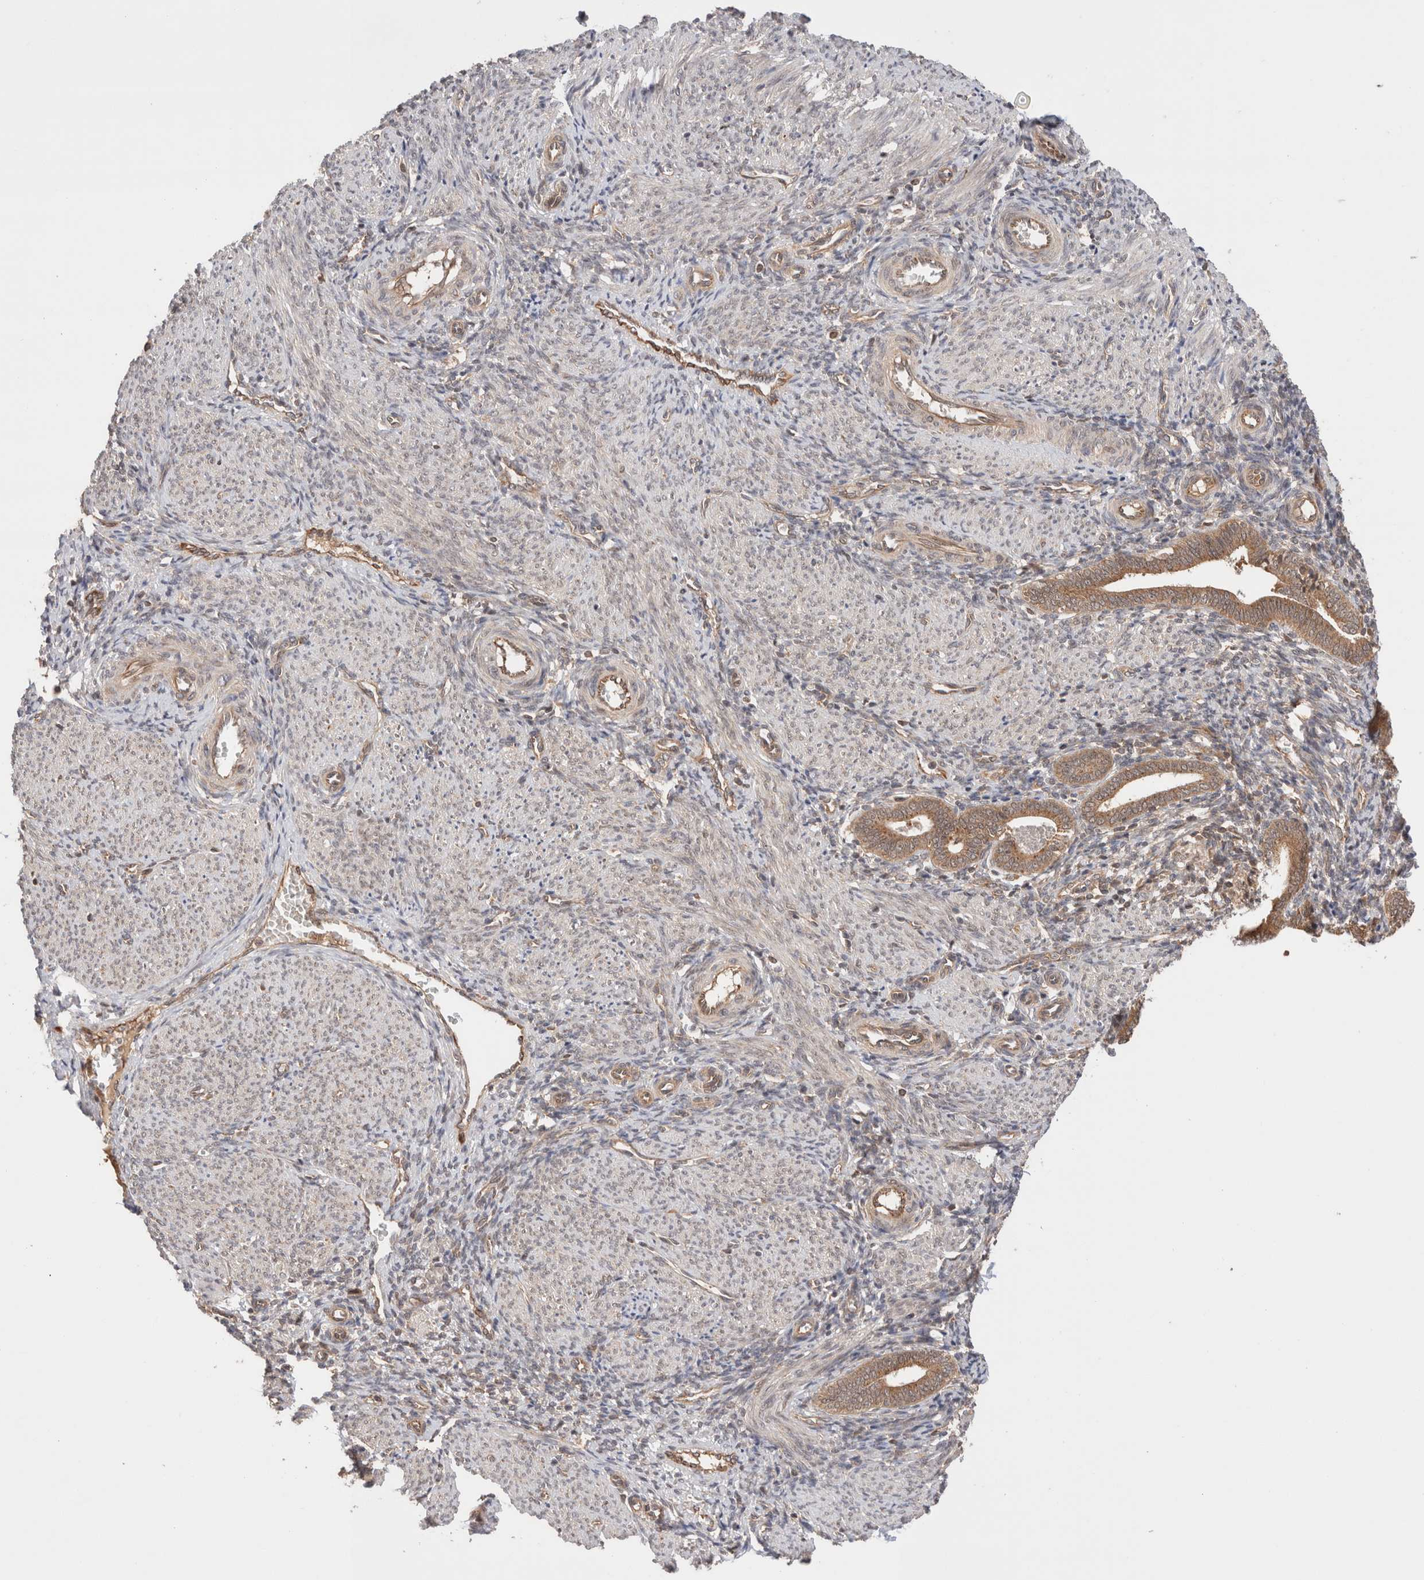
{"staining": {"intensity": "moderate", "quantity": ">75%", "location": "cytoplasmic/membranous"}, "tissue": "endometrium", "cell_type": "Cells in endometrial stroma", "image_type": "normal", "snomed": [{"axis": "morphology", "description": "Normal tissue, NOS"}, {"axis": "topography", "description": "Uterus"}, {"axis": "topography", "description": "Endometrium"}], "caption": "High-power microscopy captured an immunohistochemistry (IHC) histopathology image of normal endometrium, revealing moderate cytoplasmic/membranous staining in about >75% of cells in endometrial stroma.", "gene": "SIKE1", "patient": {"sex": "female", "age": 33}}